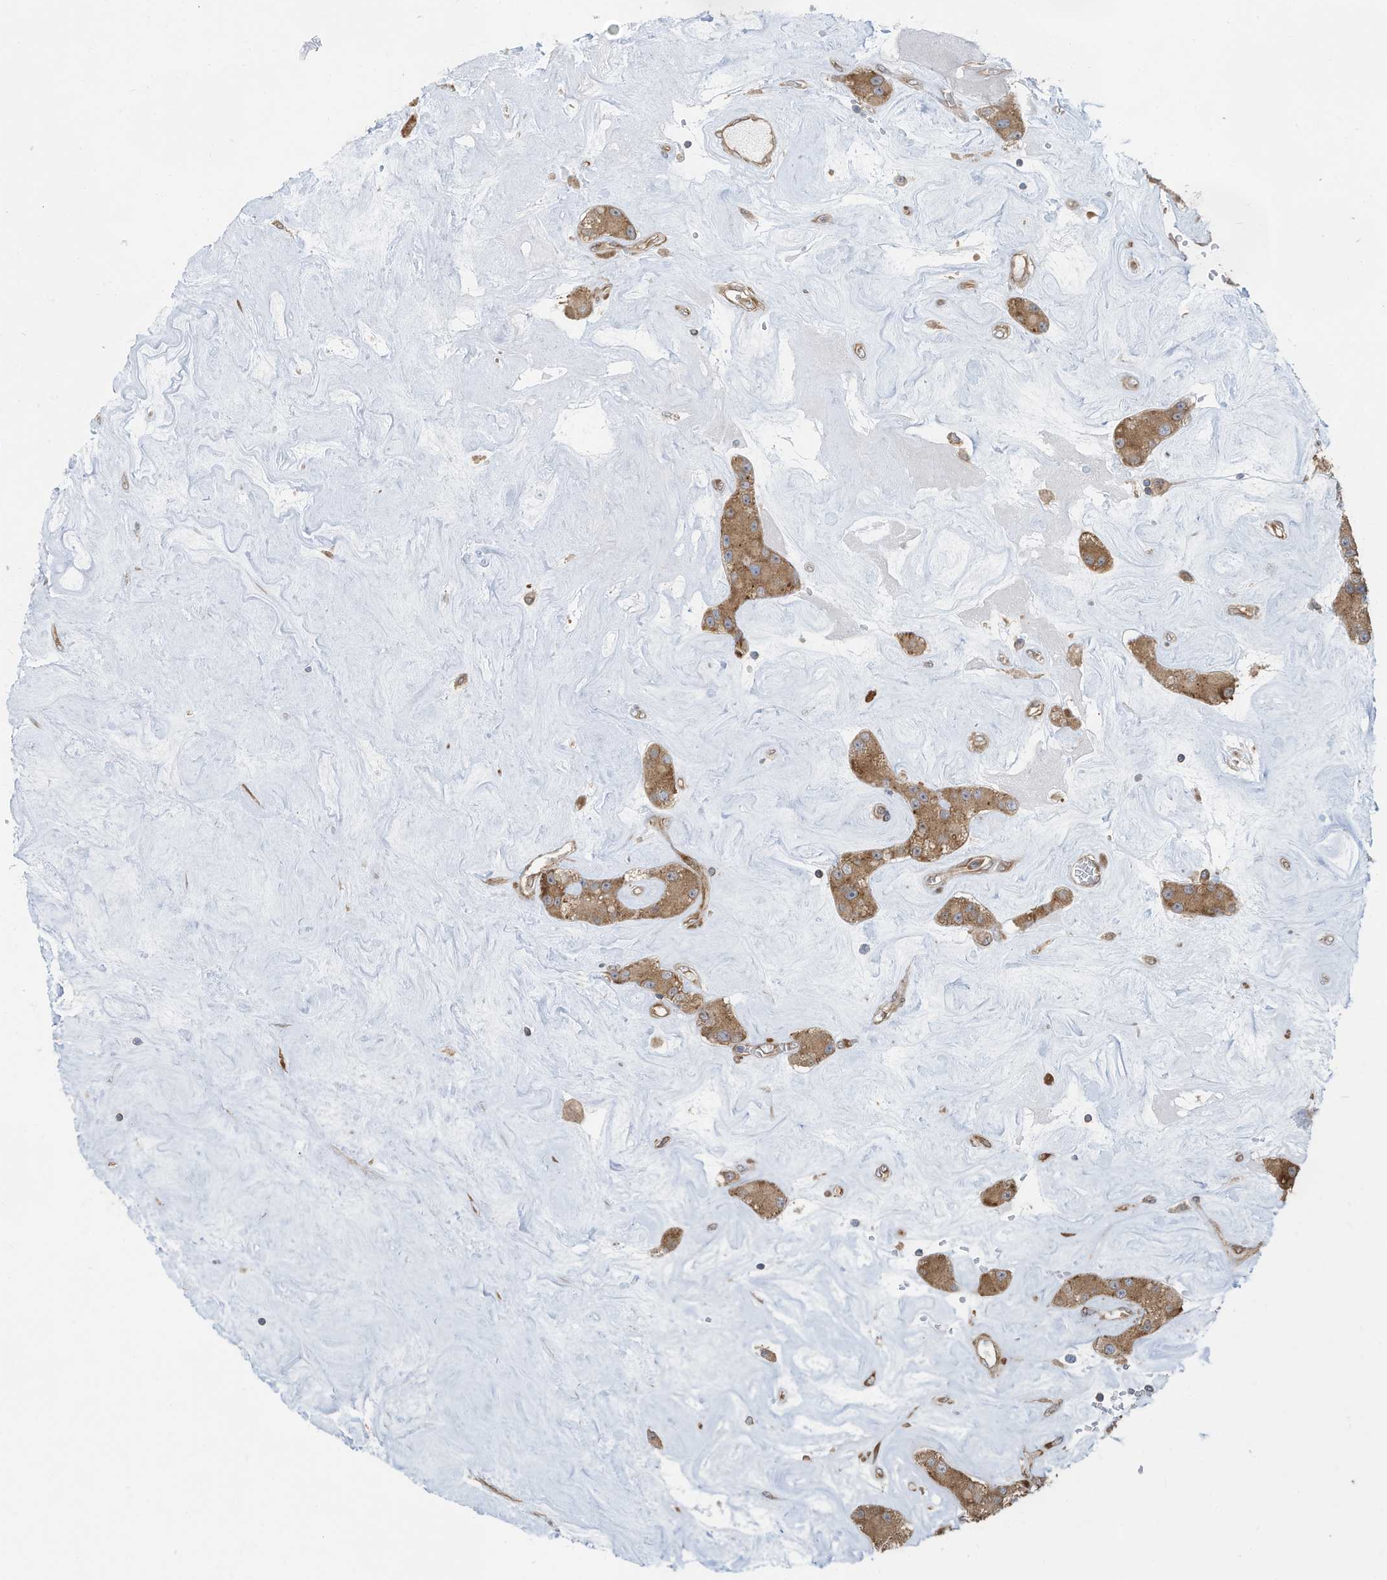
{"staining": {"intensity": "moderate", "quantity": ">75%", "location": "cytoplasmic/membranous"}, "tissue": "carcinoid", "cell_type": "Tumor cells", "image_type": "cancer", "snomed": [{"axis": "morphology", "description": "Carcinoid, malignant, NOS"}, {"axis": "topography", "description": "Pancreas"}], "caption": "Tumor cells exhibit medium levels of moderate cytoplasmic/membranous positivity in approximately >75% of cells in carcinoid.", "gene": "USE1", "patient": {"sex": "male", "age": 41}}